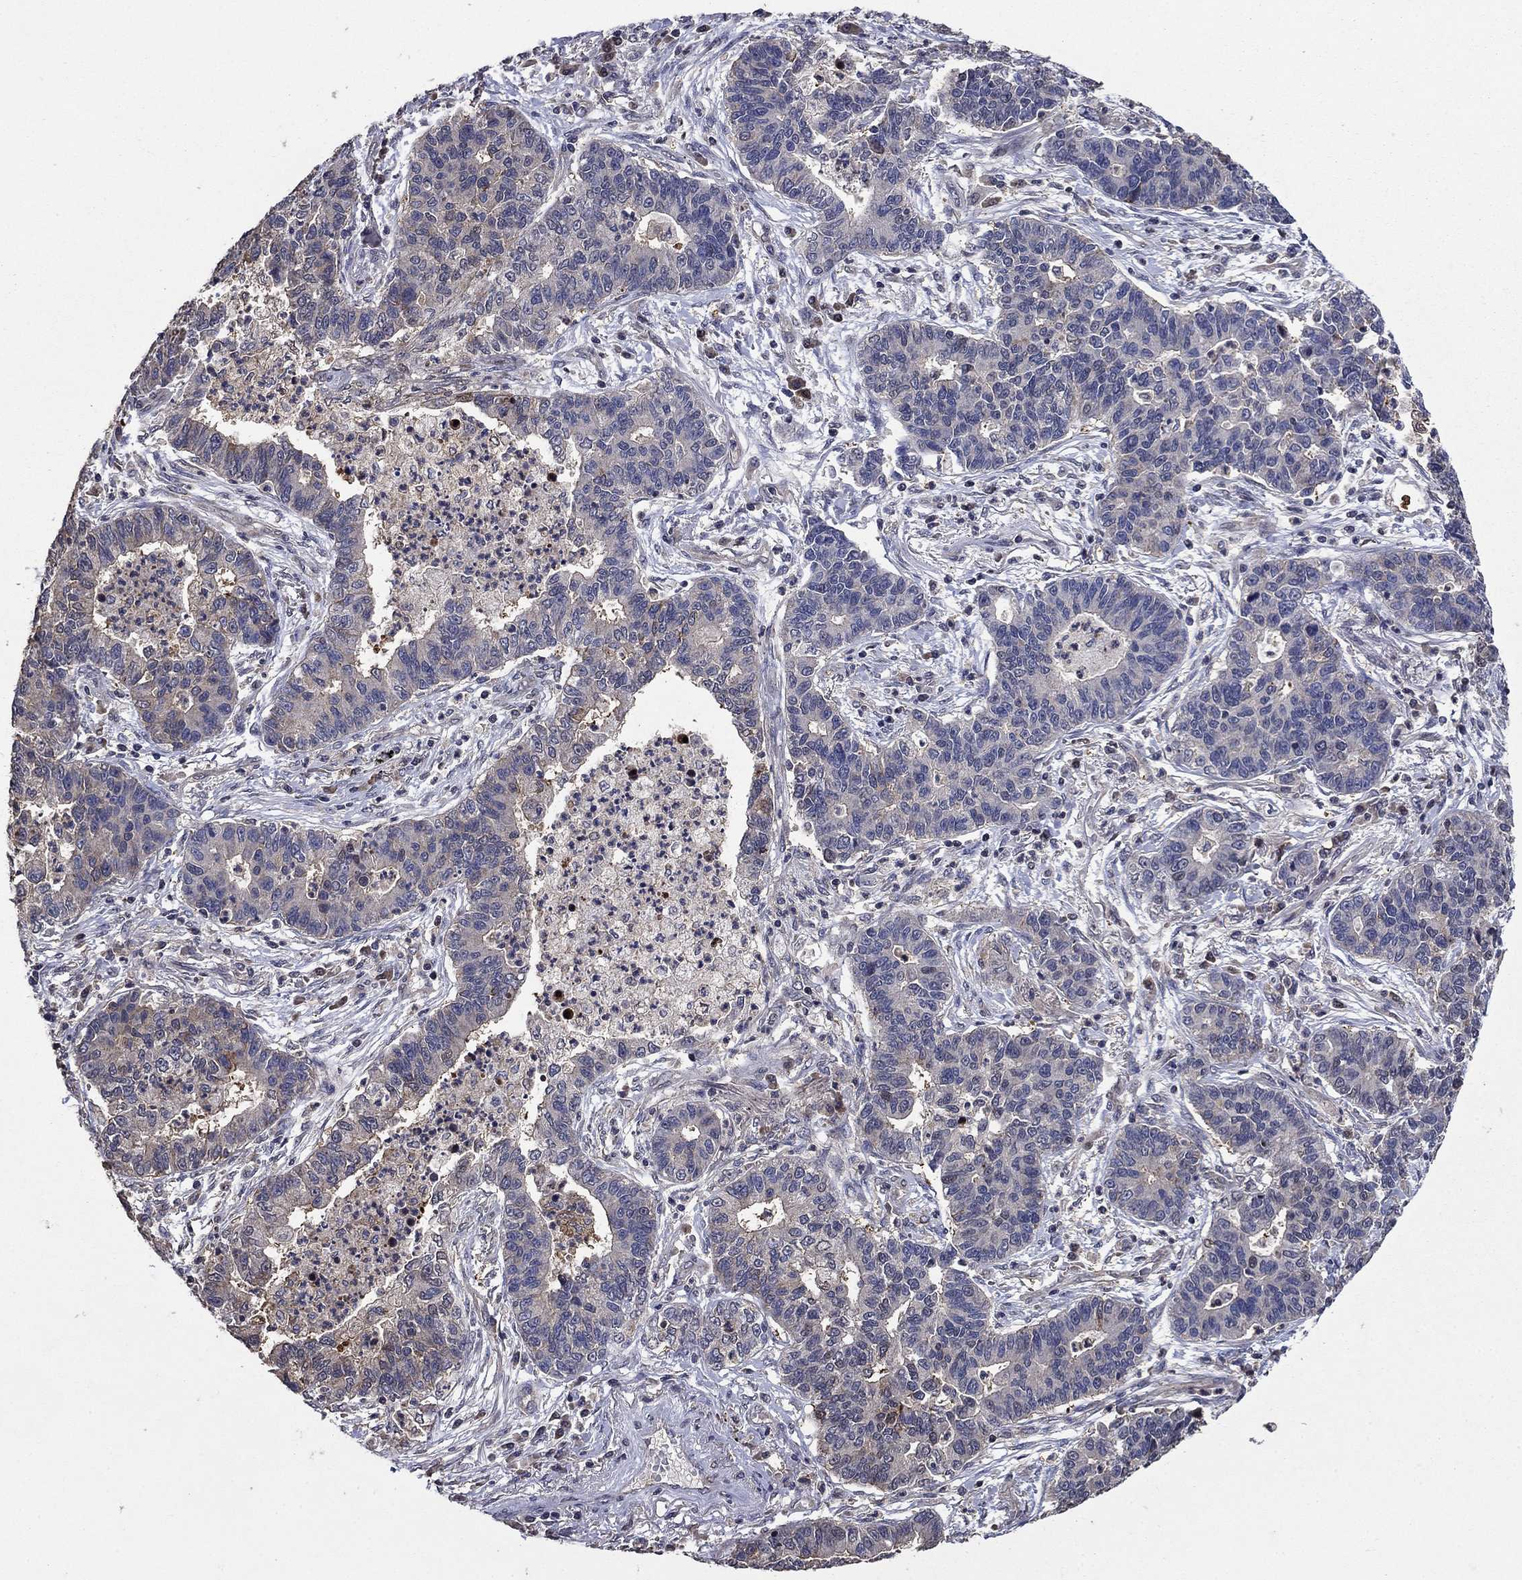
{"staining": {"intensity": "weak", "quantity": "25%-75%", "location": "cytoplasmic/membranous"}, "tissue": "lung cancer", "cell_type": "Tumor cells", "image_type": "cancer", "snomed": [{"axis": "morphology", "description": "Adenocarcinoma, NOS"}, {"axis": "topography", "description": "Lung"}], "caption": "Weak cytoplasmic/membranous protein expression is seen in about 25%-75% of tumor cells in lung adenocarcinoma.", "gene": "DVL1", "patient": {"sex": "female", "age": 57}}